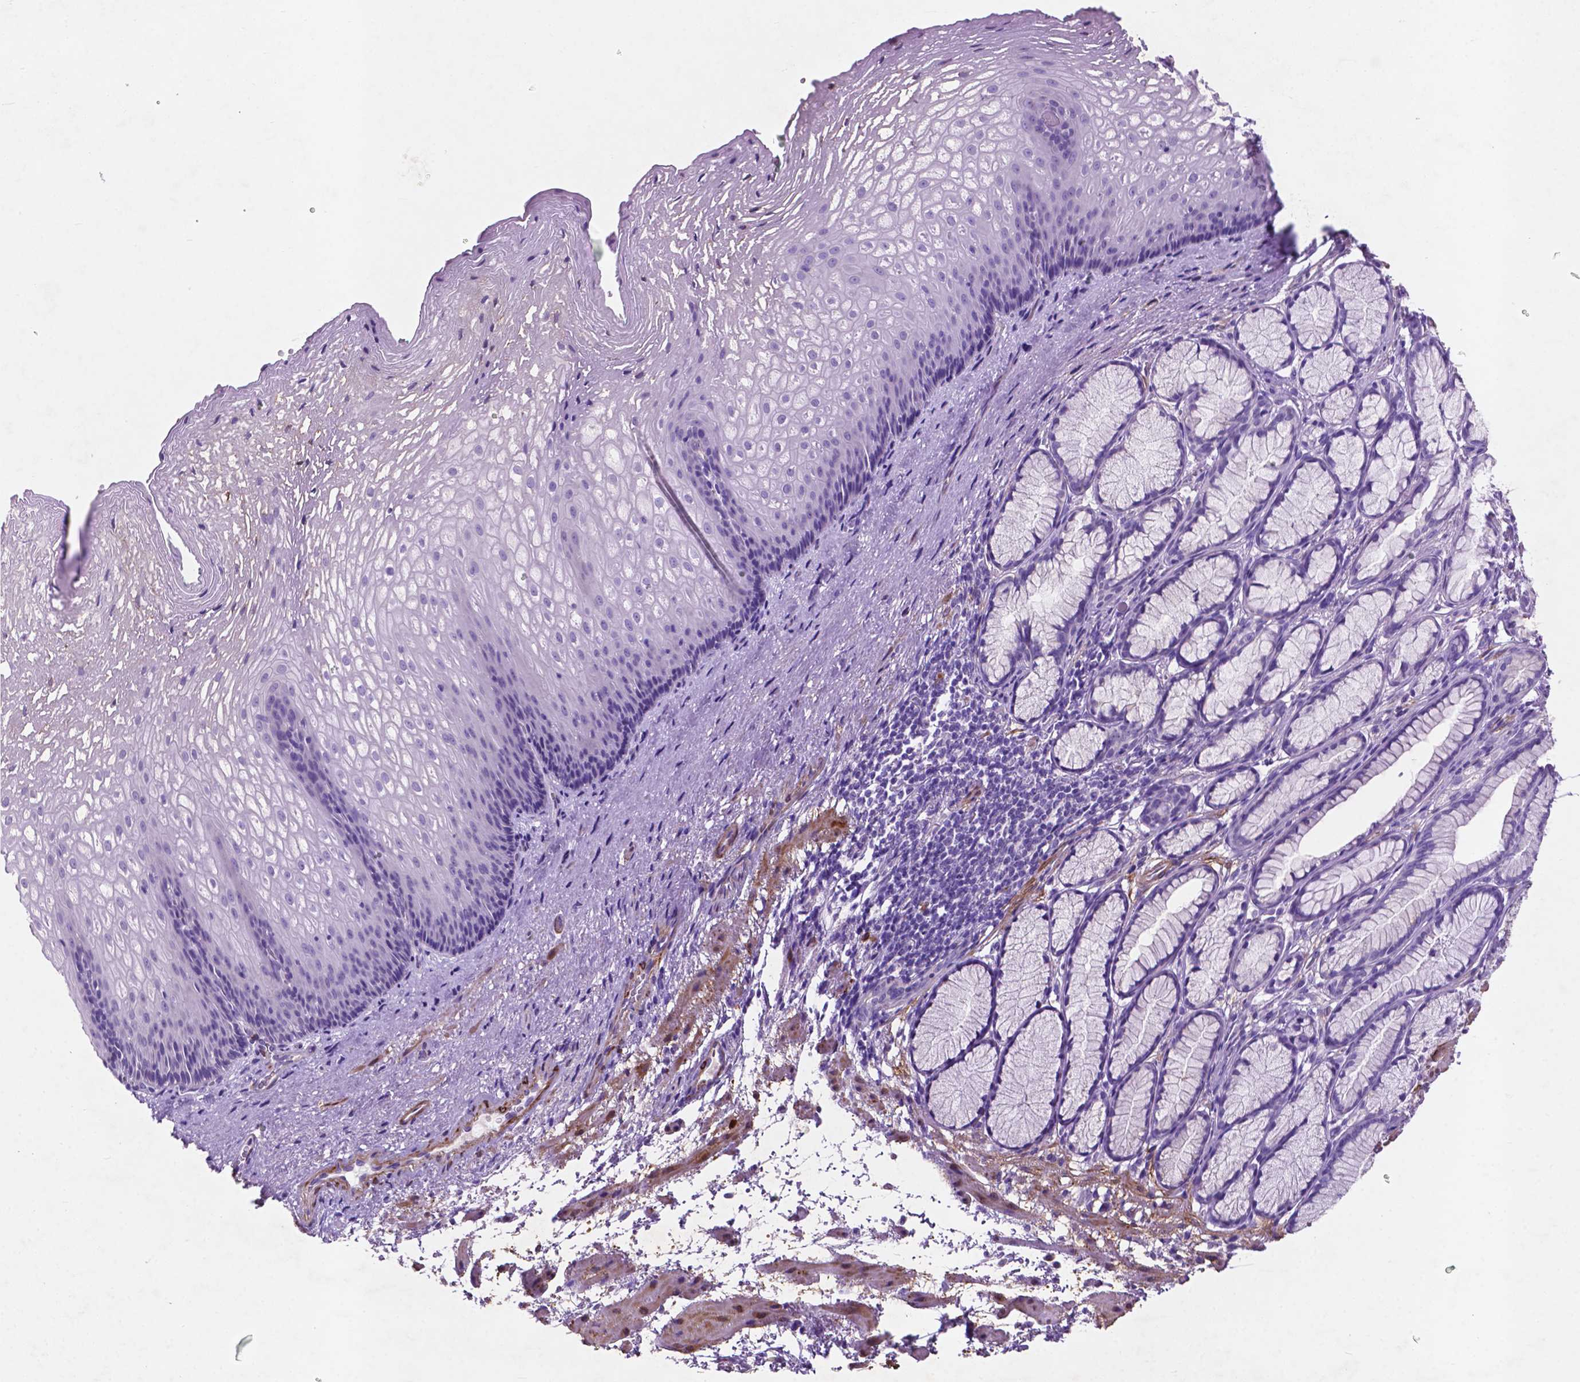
{"staining": {"intensity": "negative", "quantity": "none", "location": "none"}, "tissue": "esophagus", "cell_type": "Squamous epithelial cells", "image_type": "normal", "snomed": [{"axis": "morphology", "description": "Normal tissue, NOS"}, {"axis": "topography", "description": "Esophagus"}], "caption": "DAB (3,3'-diaminobenzidine) immunohistochemical staining of benign esophagus exhibits no significant staining in squamous epithelial cells.", "gene": "ASPG", "patient": {"sex": "male", "age": 76}}